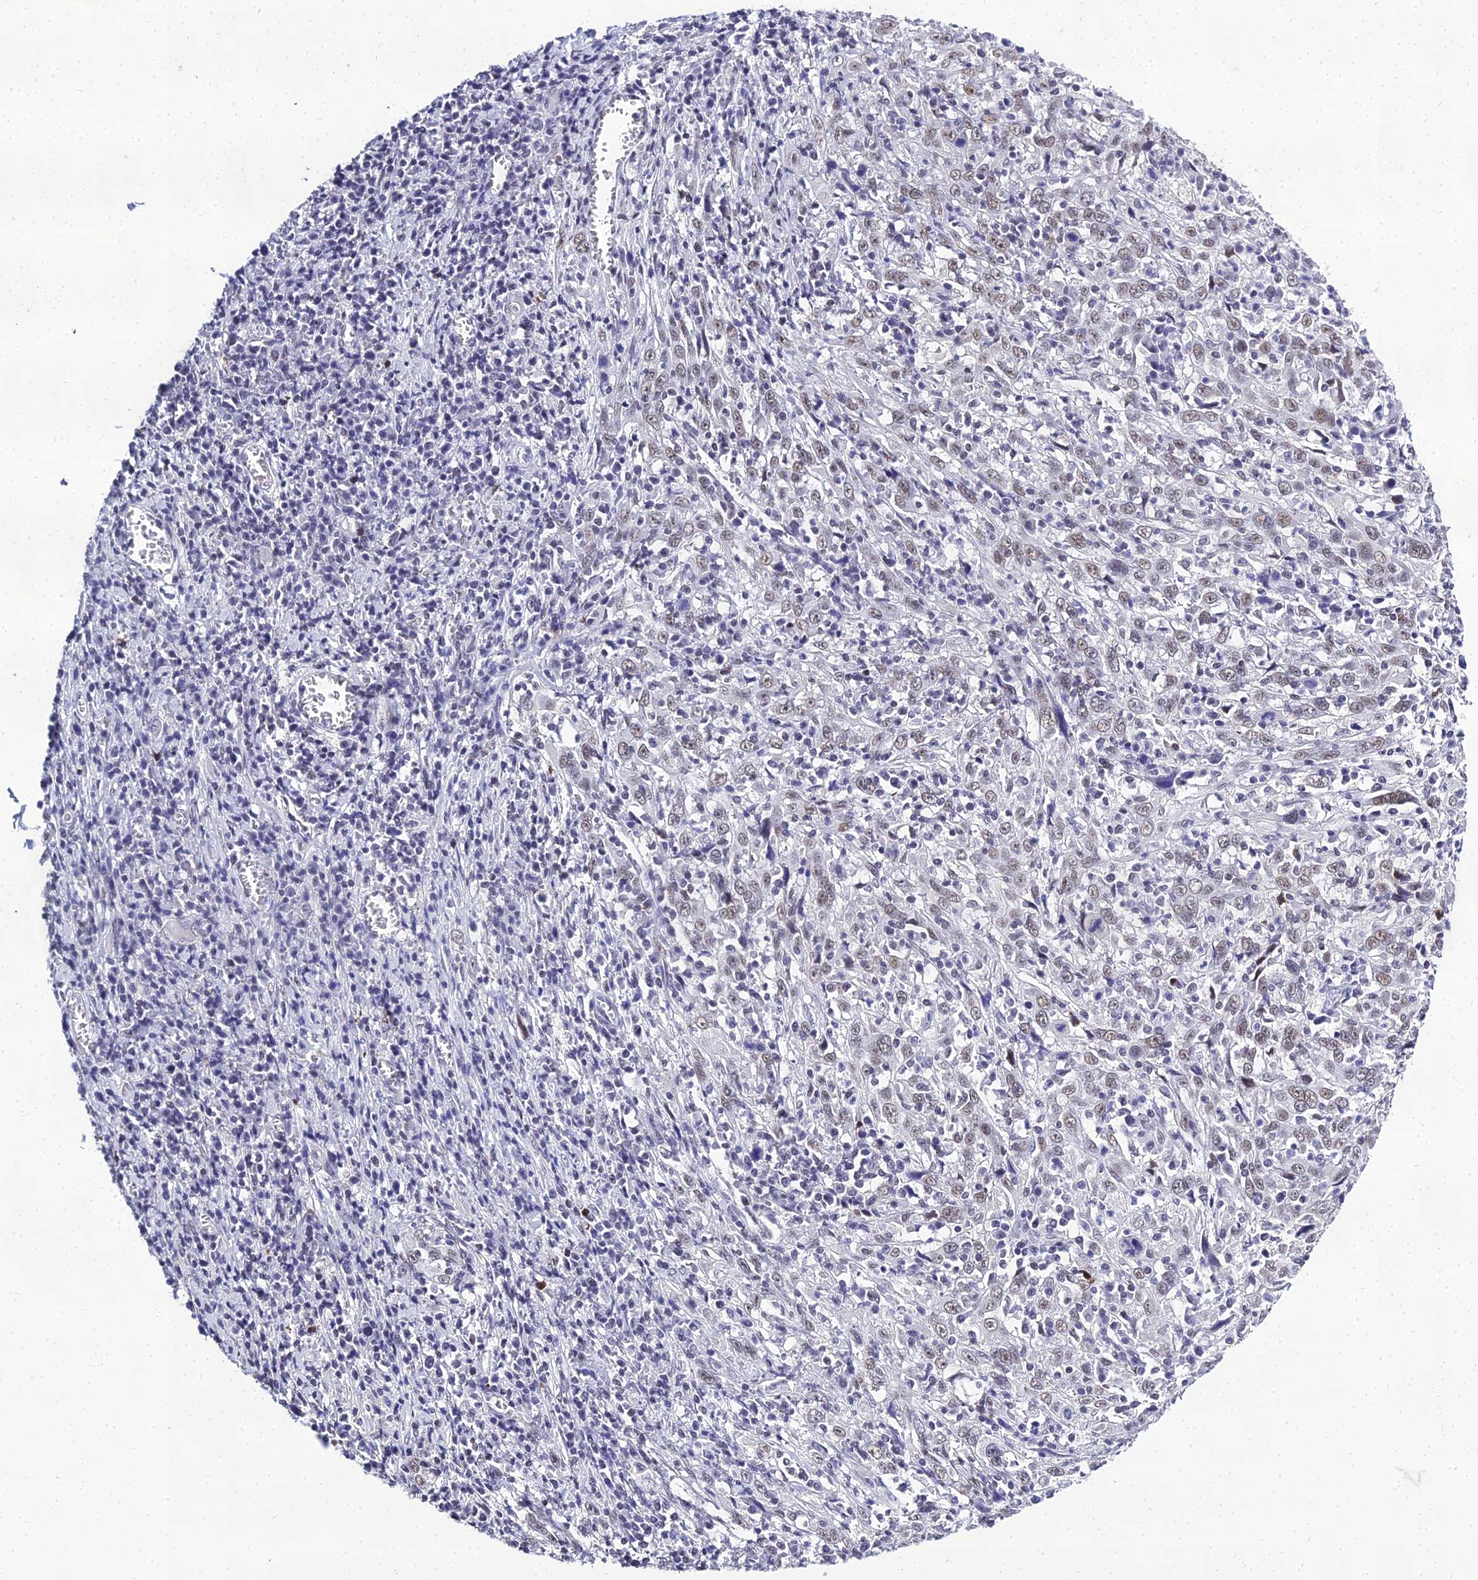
{"staining": {"intensity": "weak", "quantity": ">75%", "location": "nuclear"}, "tissue": "cervical cancer", "cell_type": "Tumor cells", "image_type": "cancer", "snomed": [{"axis": "morphology", "description": "Squamous cell carcinoma, NOS"}, {"axis": "topography", "description": "Cervix"}], "caption": "Cervical cancer was stained to show a protein in brown. There is low levels of weak nuclear positivity in approximately >75% of tumor cells.", "gene": "PPP4R2", "patient": {"sex": "female", "age": 46}}